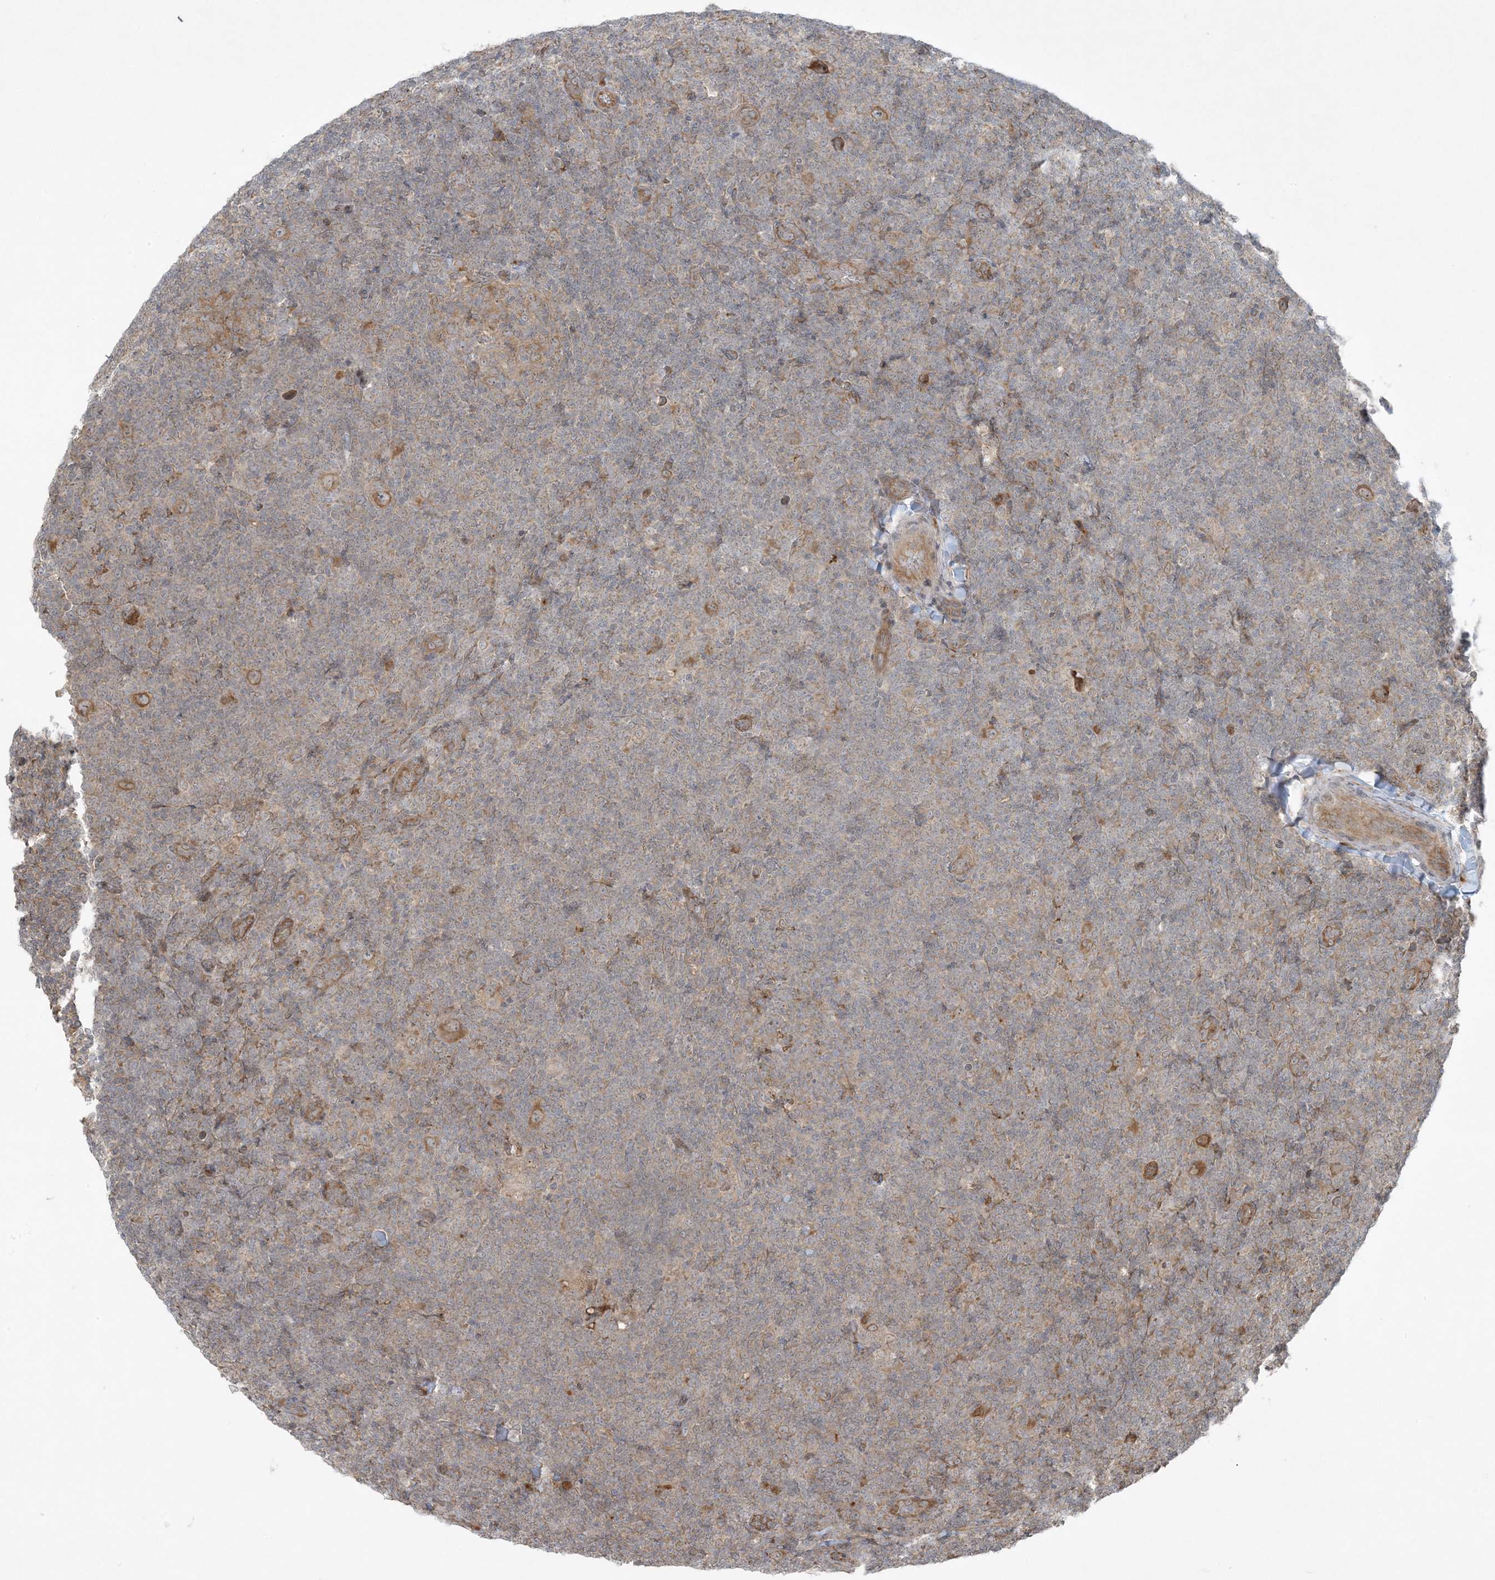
{"staining": {"intensity": "moderate", "quantity": ">75%", "location": "cytoplasmic/membranous"}, "tissue": "lymphoma", "cell_type": "Tumor cells", "image_type": "cancer", "snomed": [{"axis": "morphology", "description": "Hodgkin's disease, NOS"}, {"axis": "topography", "description": "Lymph node"}], "caption": "Protein staining displays moderate cytoplasmic/membranous expression in approximately >75% of tumor cells in Hodgkin's disease.", "gene": "ZNF263", "patient": {"sex": "female", "age": 57}}